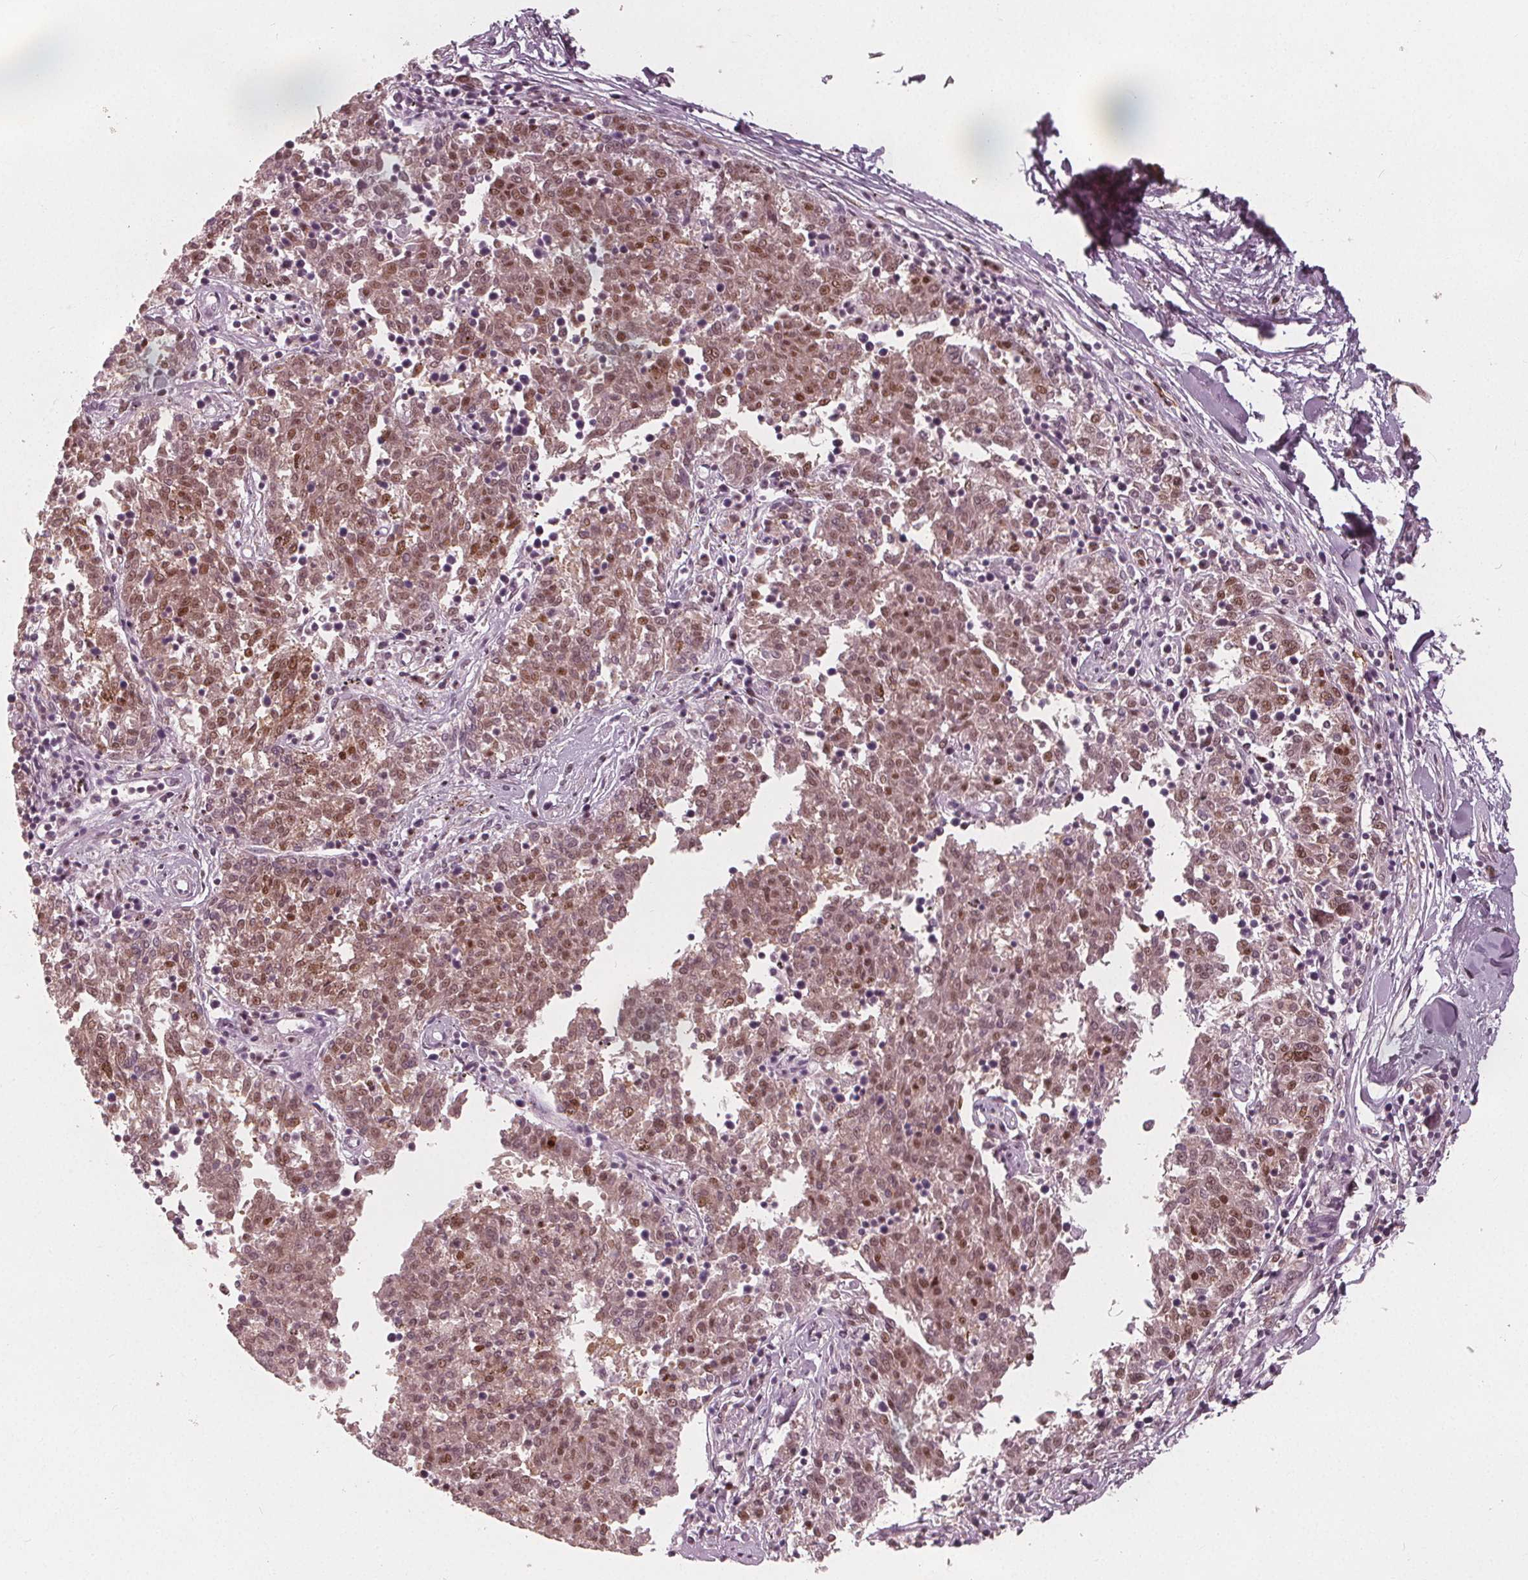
{"staining": {"intensity": "moderate", "quantity": ">75%", "location": "nuclear"}, "tissue": "melanoma", "cell_type": "Tumor cells", "image_type": "cancer", "snomed": [{"axis": "morphology", "description": "Malignant melanoma, NOS"}, {"axis": "topography", "description": "Skin"}], "caption": "An image of human malignant melanoma stained for a protein displays moderate nuclear brown staining in tumor cells. (DAB IHC with brightfield microscopy, high magnification).", "gene": "SQSTM1", "patient": {"sex": "female", "age": 72}}